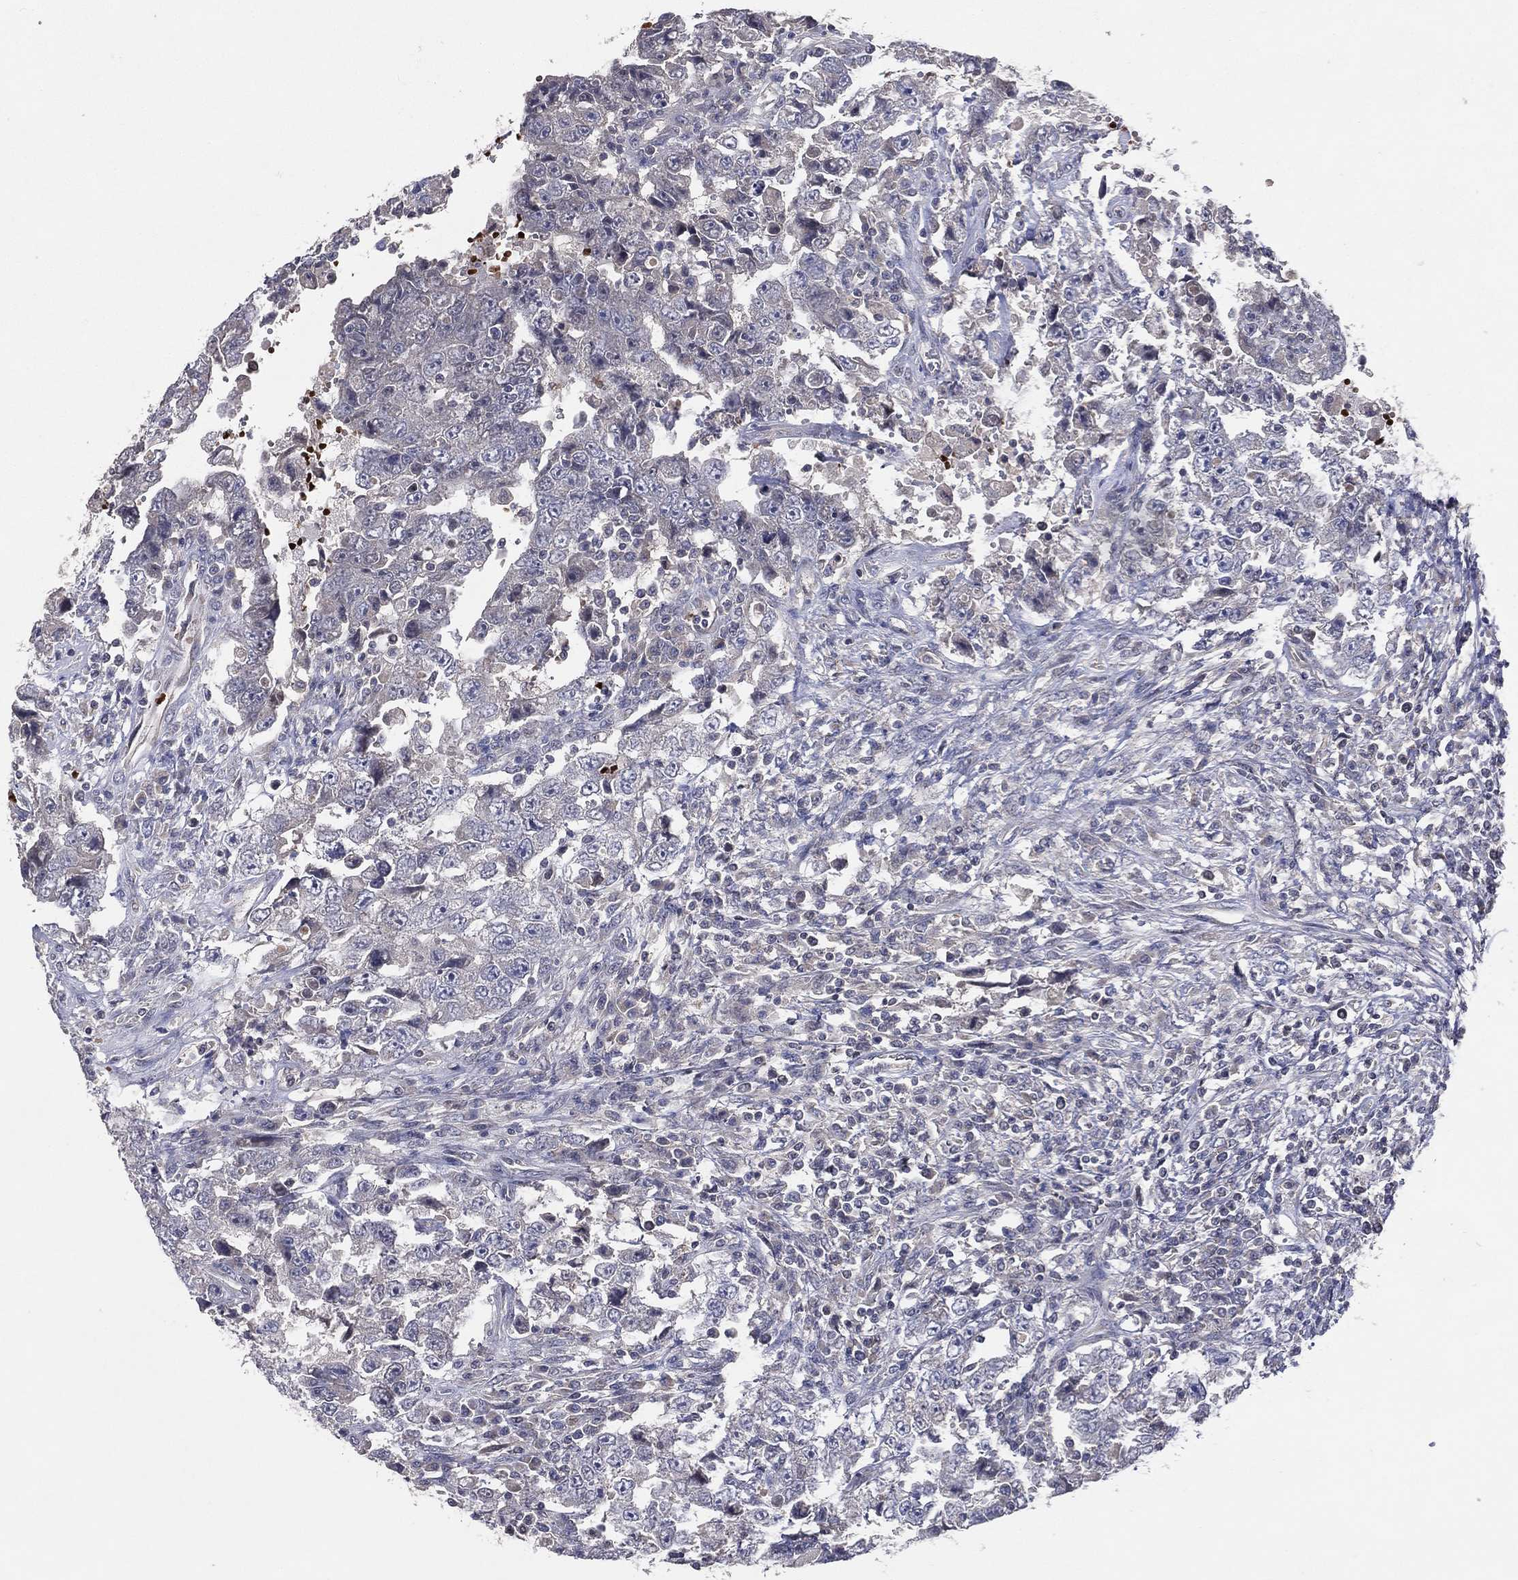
{"staining": {"intensity": "negative", "quantity": "none", "location": "none"}, "tissue": "testis cancer", "cell_type": "Tumor cells", "image_type": "cancer", "snomed": [{"axis": "morphology", "description": "Carcinoma, Embryonal, NOS"}, {"axis": "topography", "description": "Testis"}], "caption": "IHC histopathology image of neoplastic tissue: human testis embryonal carcinoma stained with DAB demonstrates no significant protein positivity in tumor cells.", "gene": "DNAH7", "patient": {"sex": "male", "age": 26}}